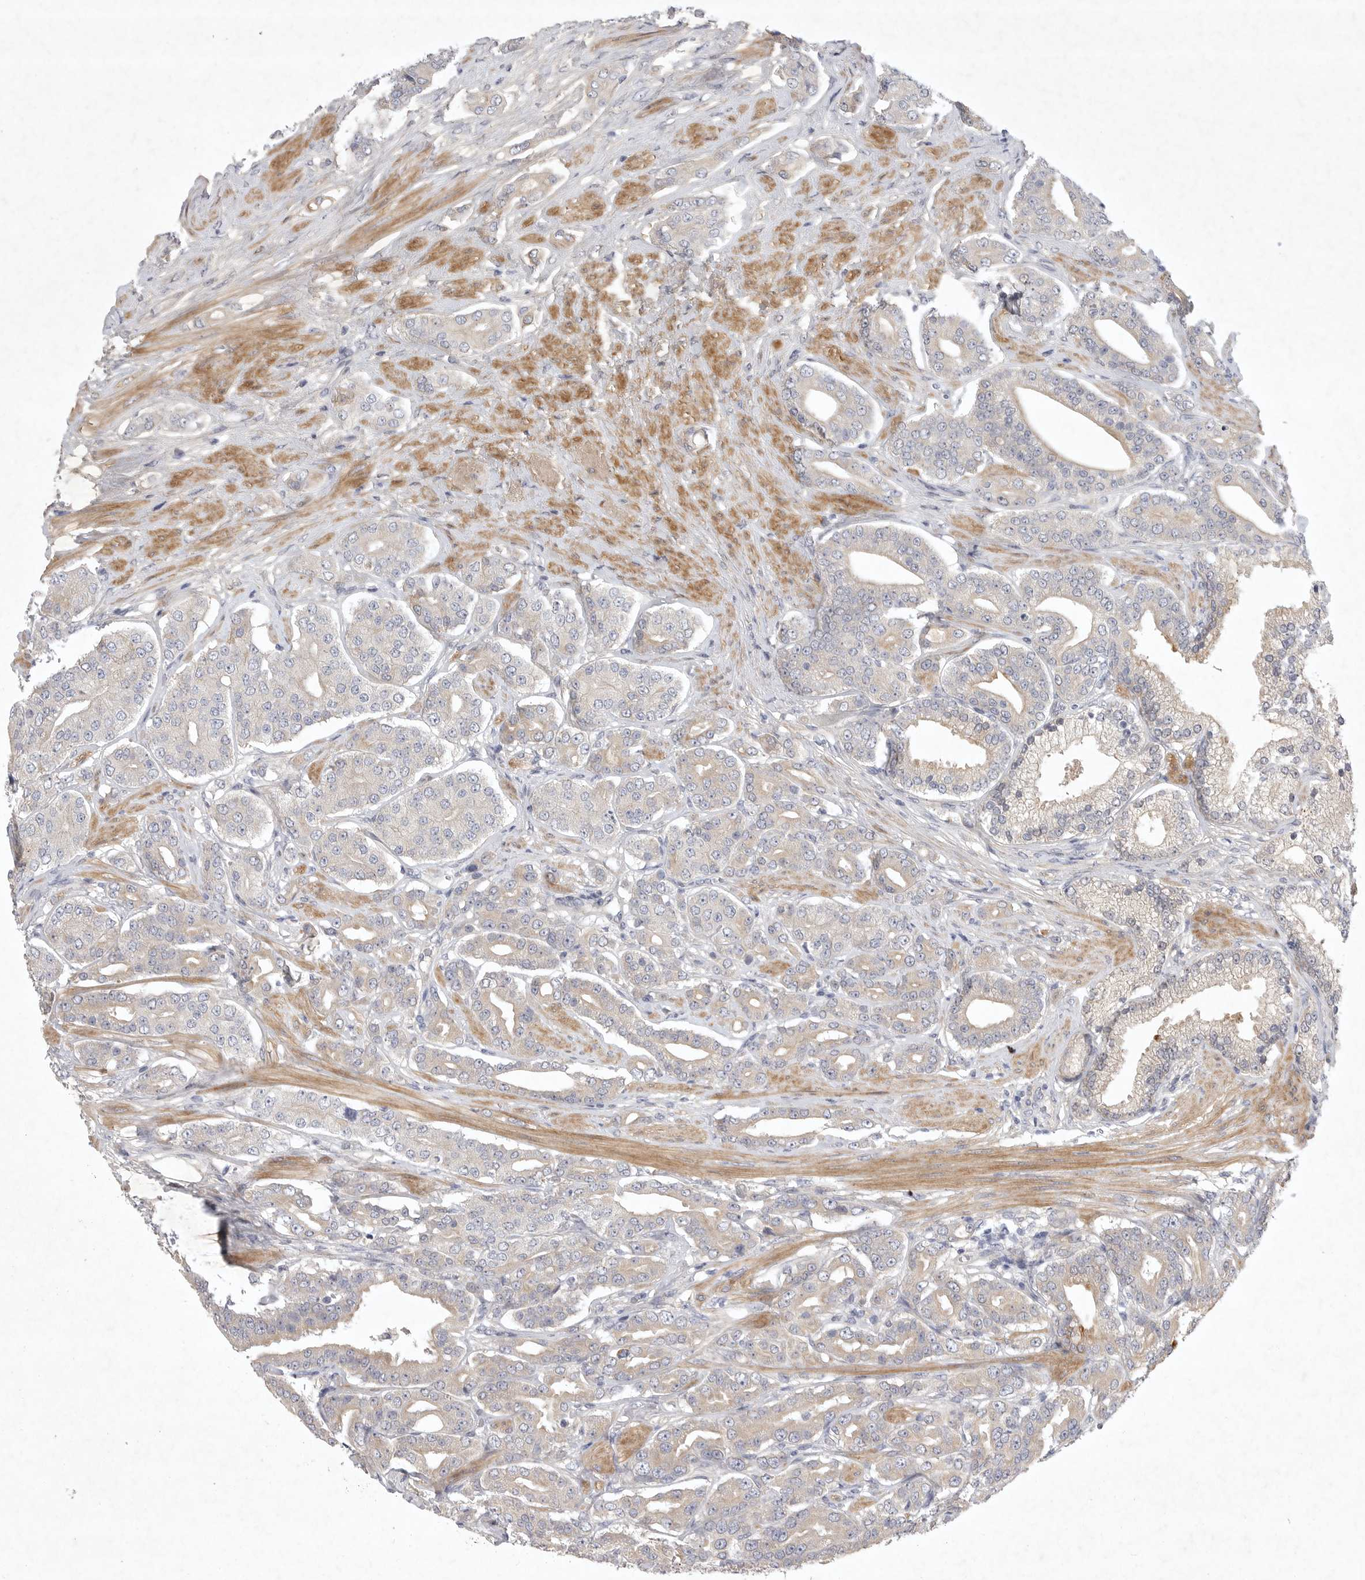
{"staining": {"intensity": "negative", "quantity": "none", "location": "none"}, "tissue": "prostate cancer", "cell_type": "Tumor cells", "image_type": "cancer", "snomed": [{"axis": "morphology", "description": "Adenocarcinoma, High grade"}, {"axis": "topography", "description": "Prostate"}], "caption": "Prostate cancer (adenocarcinoma (high-grade)) was stained to show a protein in brown. There is no significant staining in tumor cells.", "gene": "BZW2", "patient": {"sex": "male", "age": 71}}